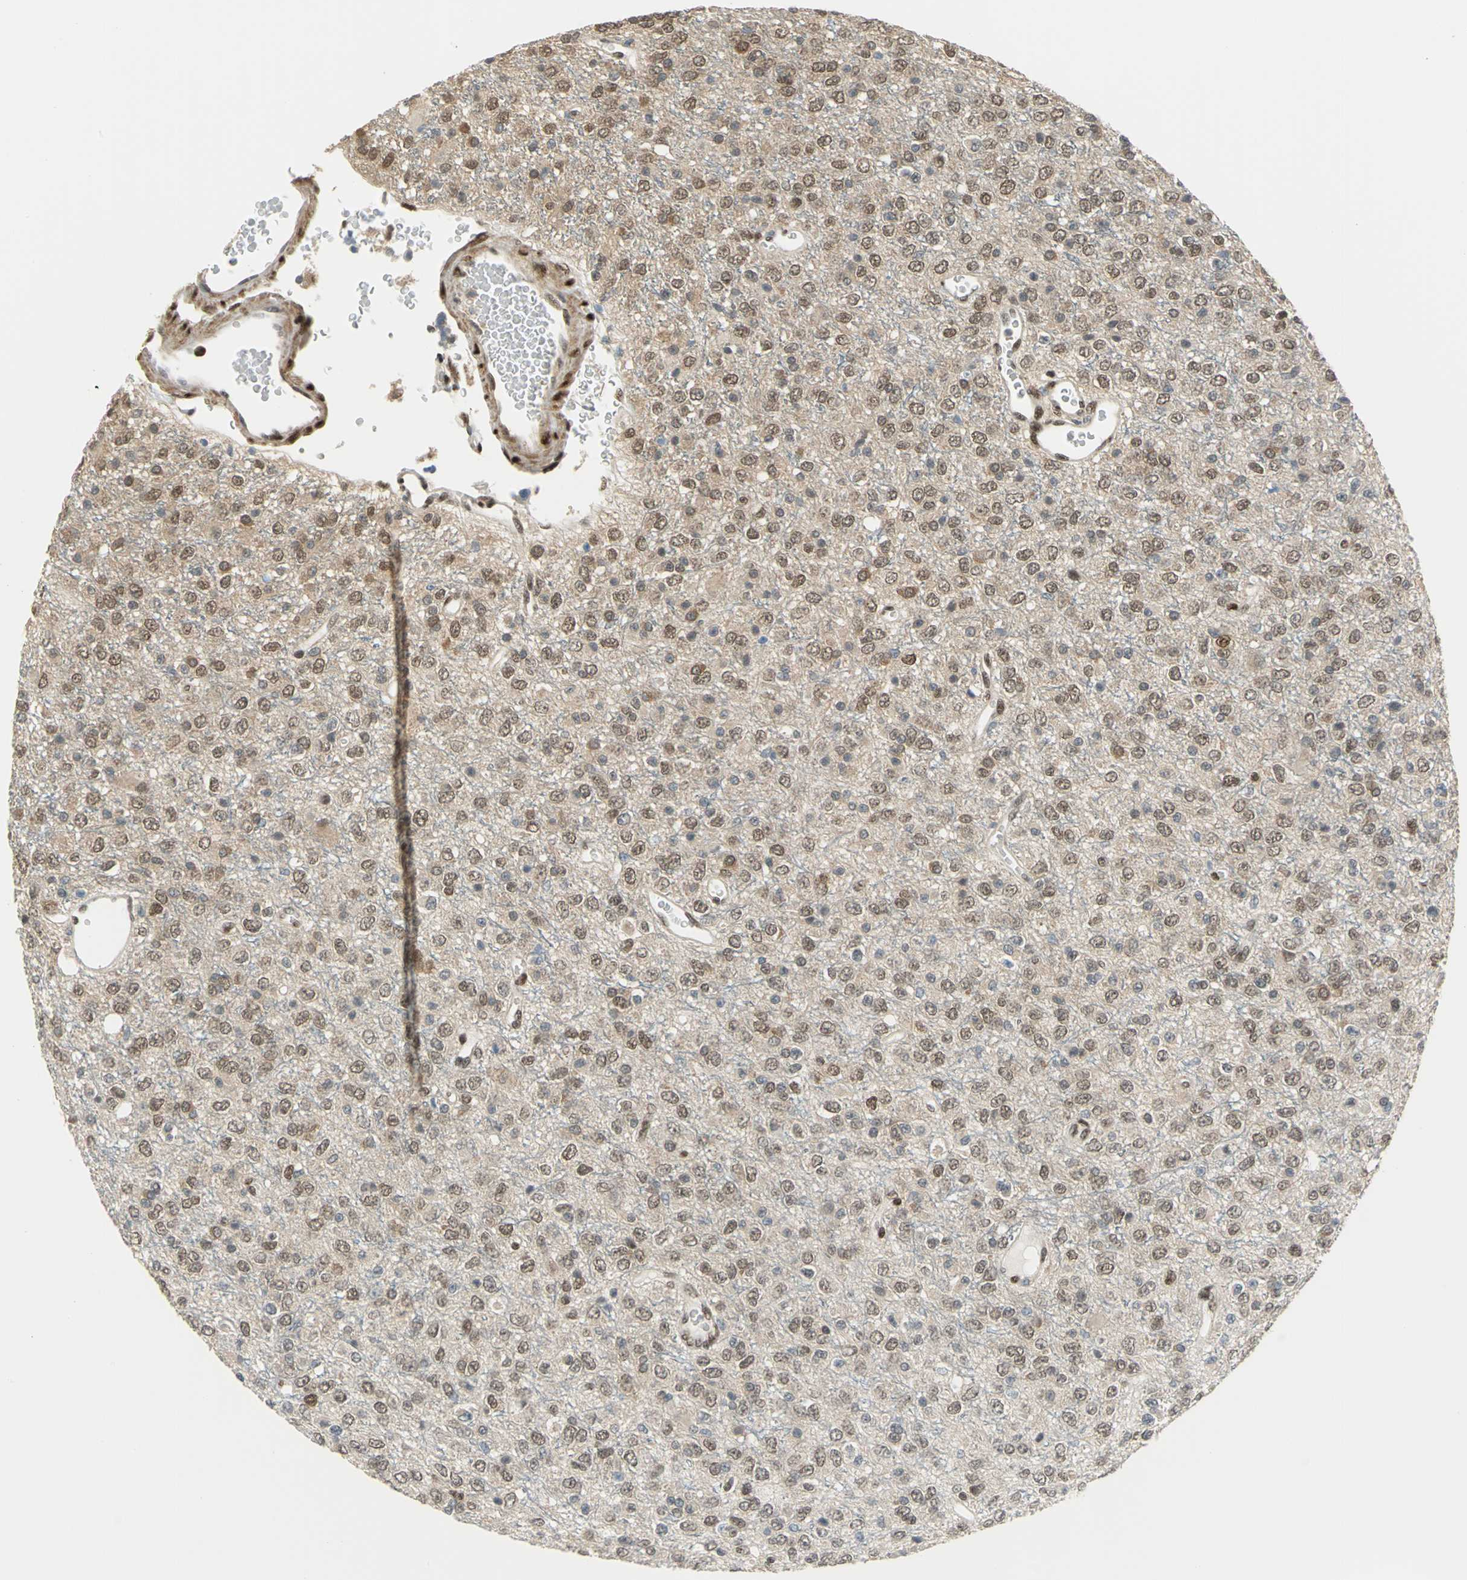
{"staining": {"intensity": "moderate", "quantity": ">75%", "location": "cytoplasmic/membranous,nuclear"}, "tissue": "glioma", "cell_type": "Tumor cells", "image_type": "cancer", "snomed": [{"axis": "morphology", "description": "Glioma, malignant, High grade"}, {"axis": "topography", "description": "pancreas cauda"}], "caption": "Brown immunohistochemical staining in malignant glioma (high-grade) demonstrates moderate cytoplasmic/membranous and nuclear staining in approximately >75% of tumor cells. (DAB IHC with brightfield microscopy, high magnification).", "gene": "RBFOX2", "patient": {"sex": "male", "age": 60}}